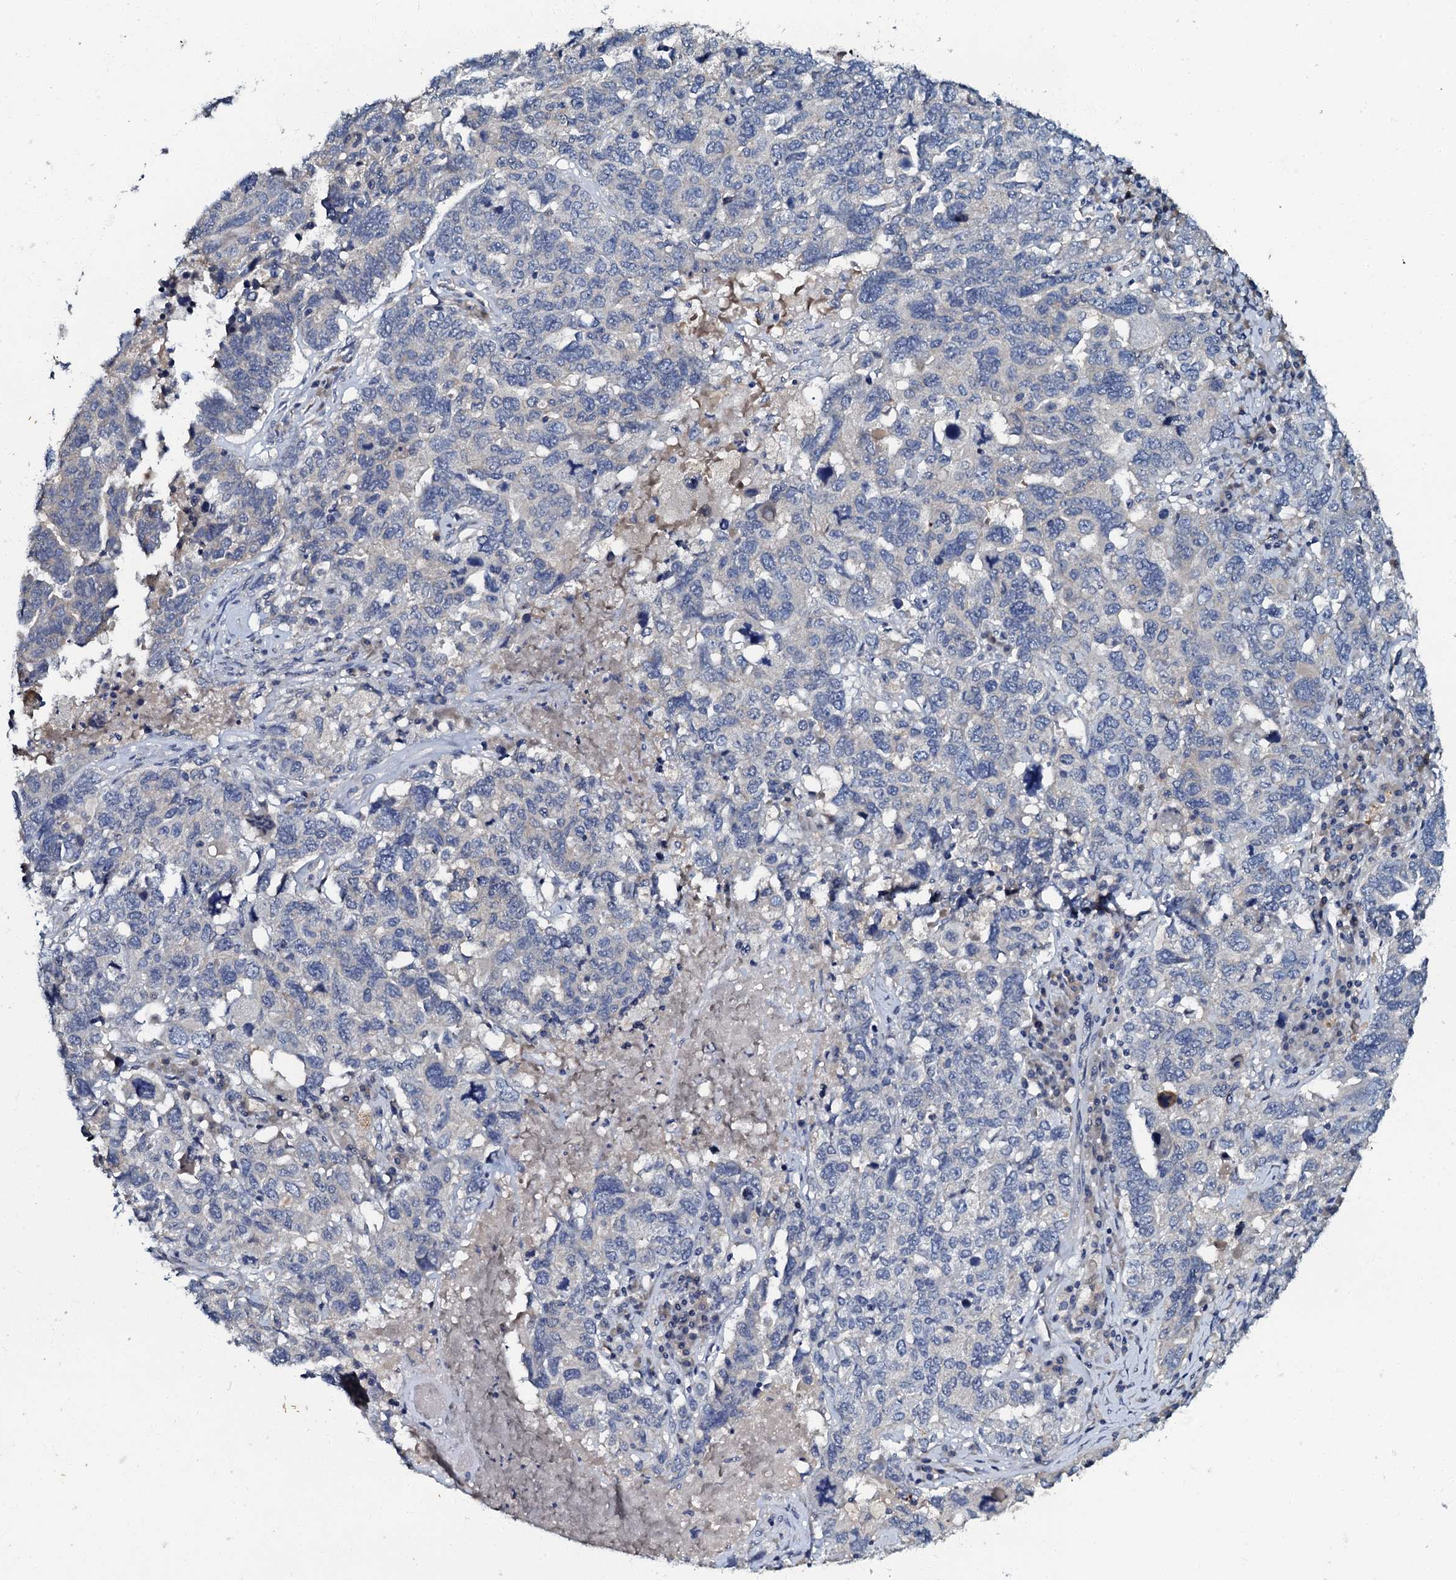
{"staining": {"intensity": "negative", "quantity": "none", "location": "none"}, "tissue": "ovarian cancer", "cell_type": "Tumor cells", "image_type": "cancer", "snomed": [{"axis": "morphology", "description": "Carcinoma, endometroid"}, {"axis": "topography", "description": "Ovary"}], "caption": "An image of human ovarian endometroid carcinoma is negative for staining in tumor cells. (Stains: DAB IHC with hematoxylin counter stain, Microscopy: brightfield microscopy at high magnification).", "gene": "OLAH", "patient": {"sex": "female", "age": 62}}